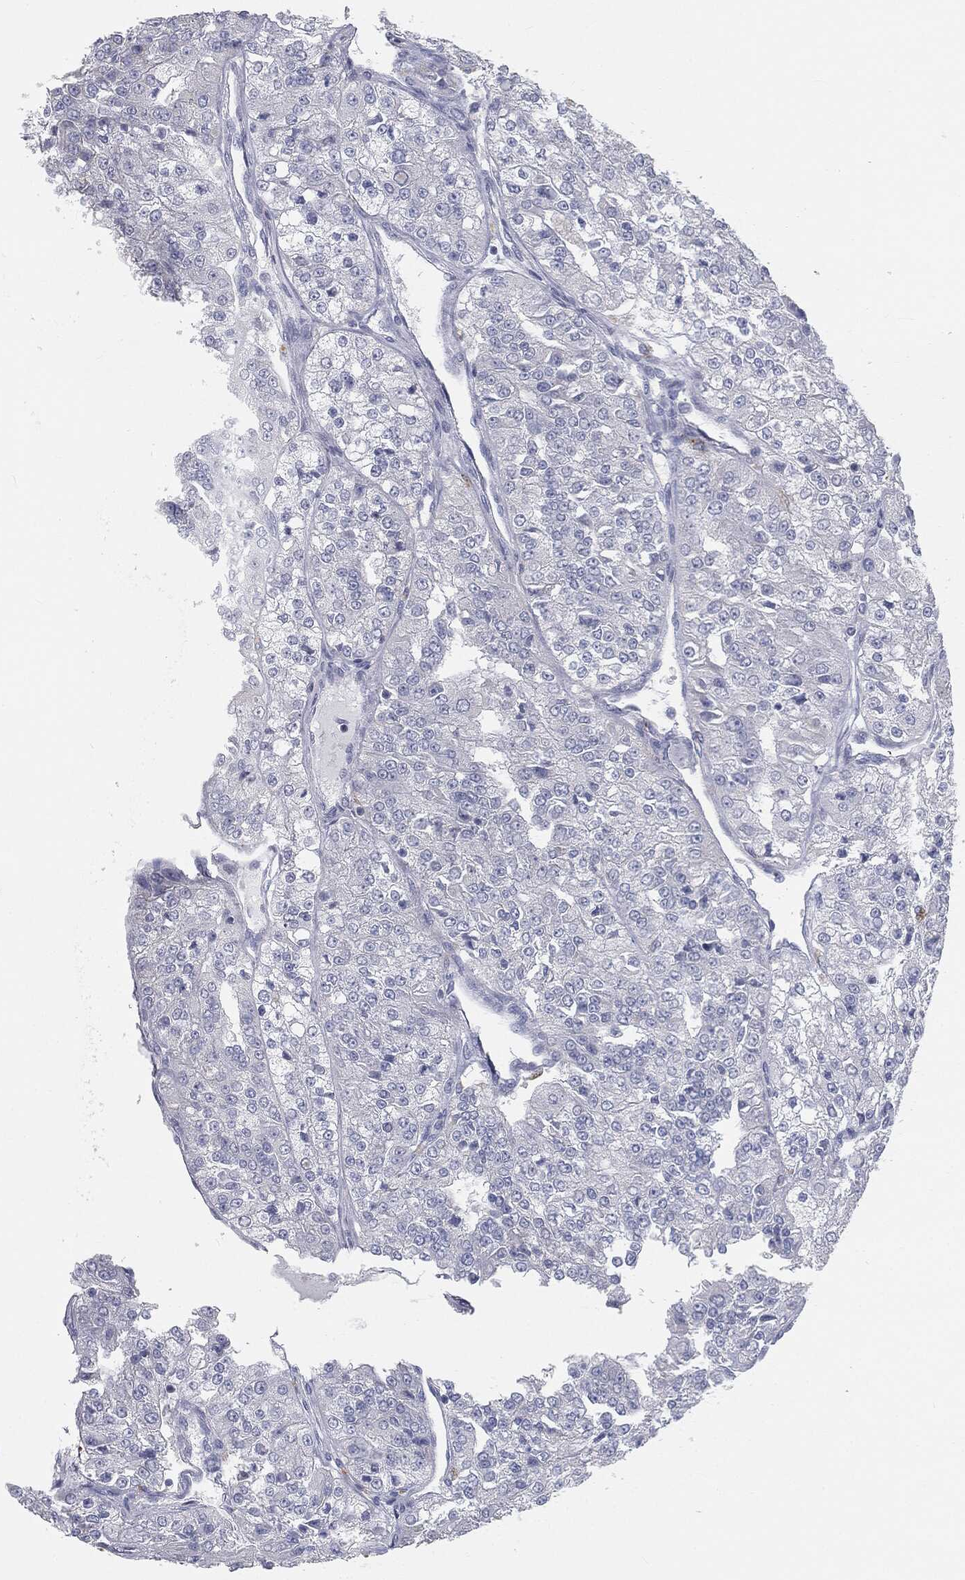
{"staining": {"intensity": "negative", "quantity": "none", "location": "none"}, "tissue": "renal cancer", "cell_type": "Tumor cells", "image_type": "cancer", "snomed": [{"axis": "morphology", "description": "Adenocarcinoma, NOS"}, {"axis": "topography", "description": "Kidney"}], "caption": "High power microscopy photomicrograph of an immunohistochemistry (IHC) image of renal cancer (adenocarcinoma), revealing no significant expression in tumor cells.", "gene": "CAV3", "patient": {"sex": "female", "age": 63}}